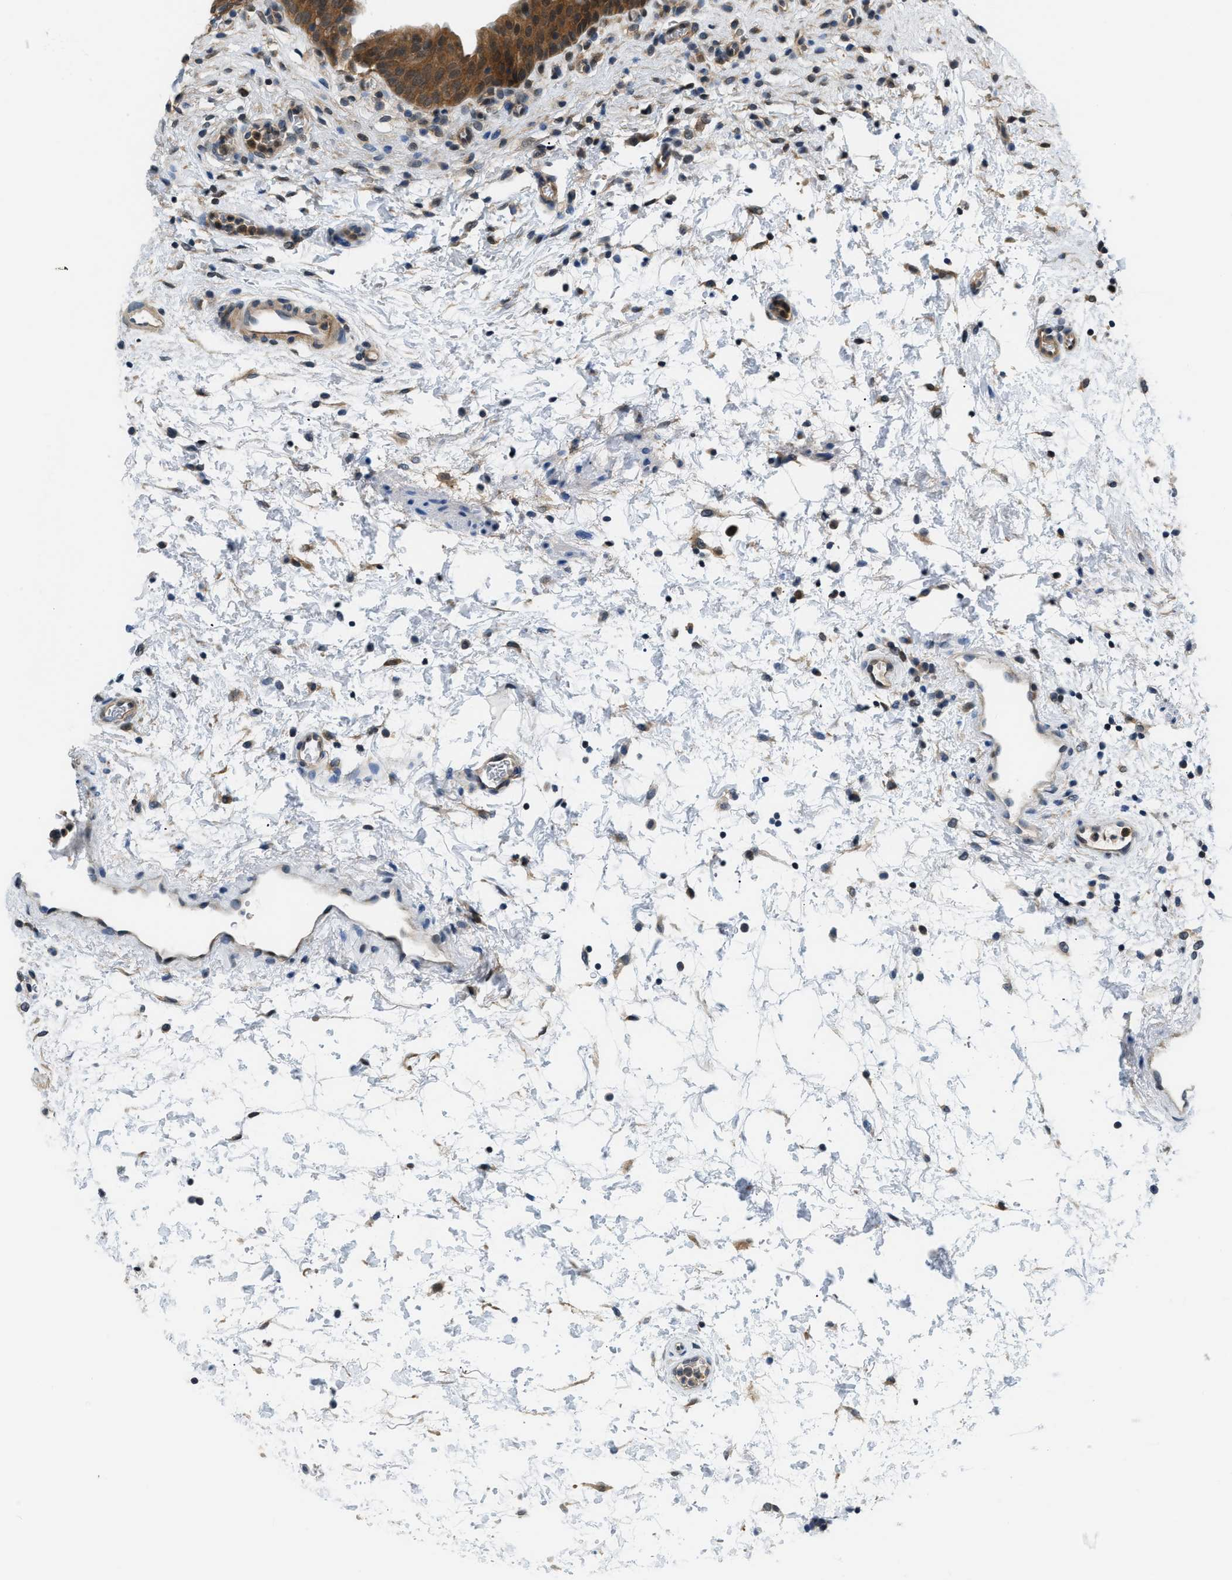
{"staining": {"intensity": "moderate", "quantity": ">75%", "location": "cytoplasmic/membranous,nuclear"}, "tissue": "urinary bladder", "cell_type": "Urothelial cells", "image_type": "normal", "snomed": [{"axis": "morphology", "description": "Normal tissue, NOS"}, {"axis": "topography", "description": "Urinary bladder"}], "caption": "This is a micrograph of IHC staining of unremarkable urinary bladder, which shows moderate staining in the cytoplasmic/membranous,nuclear of urothelial cells.", "gene": "EIF4EBP2", "patient": {"sex": "male", "age": 37}}